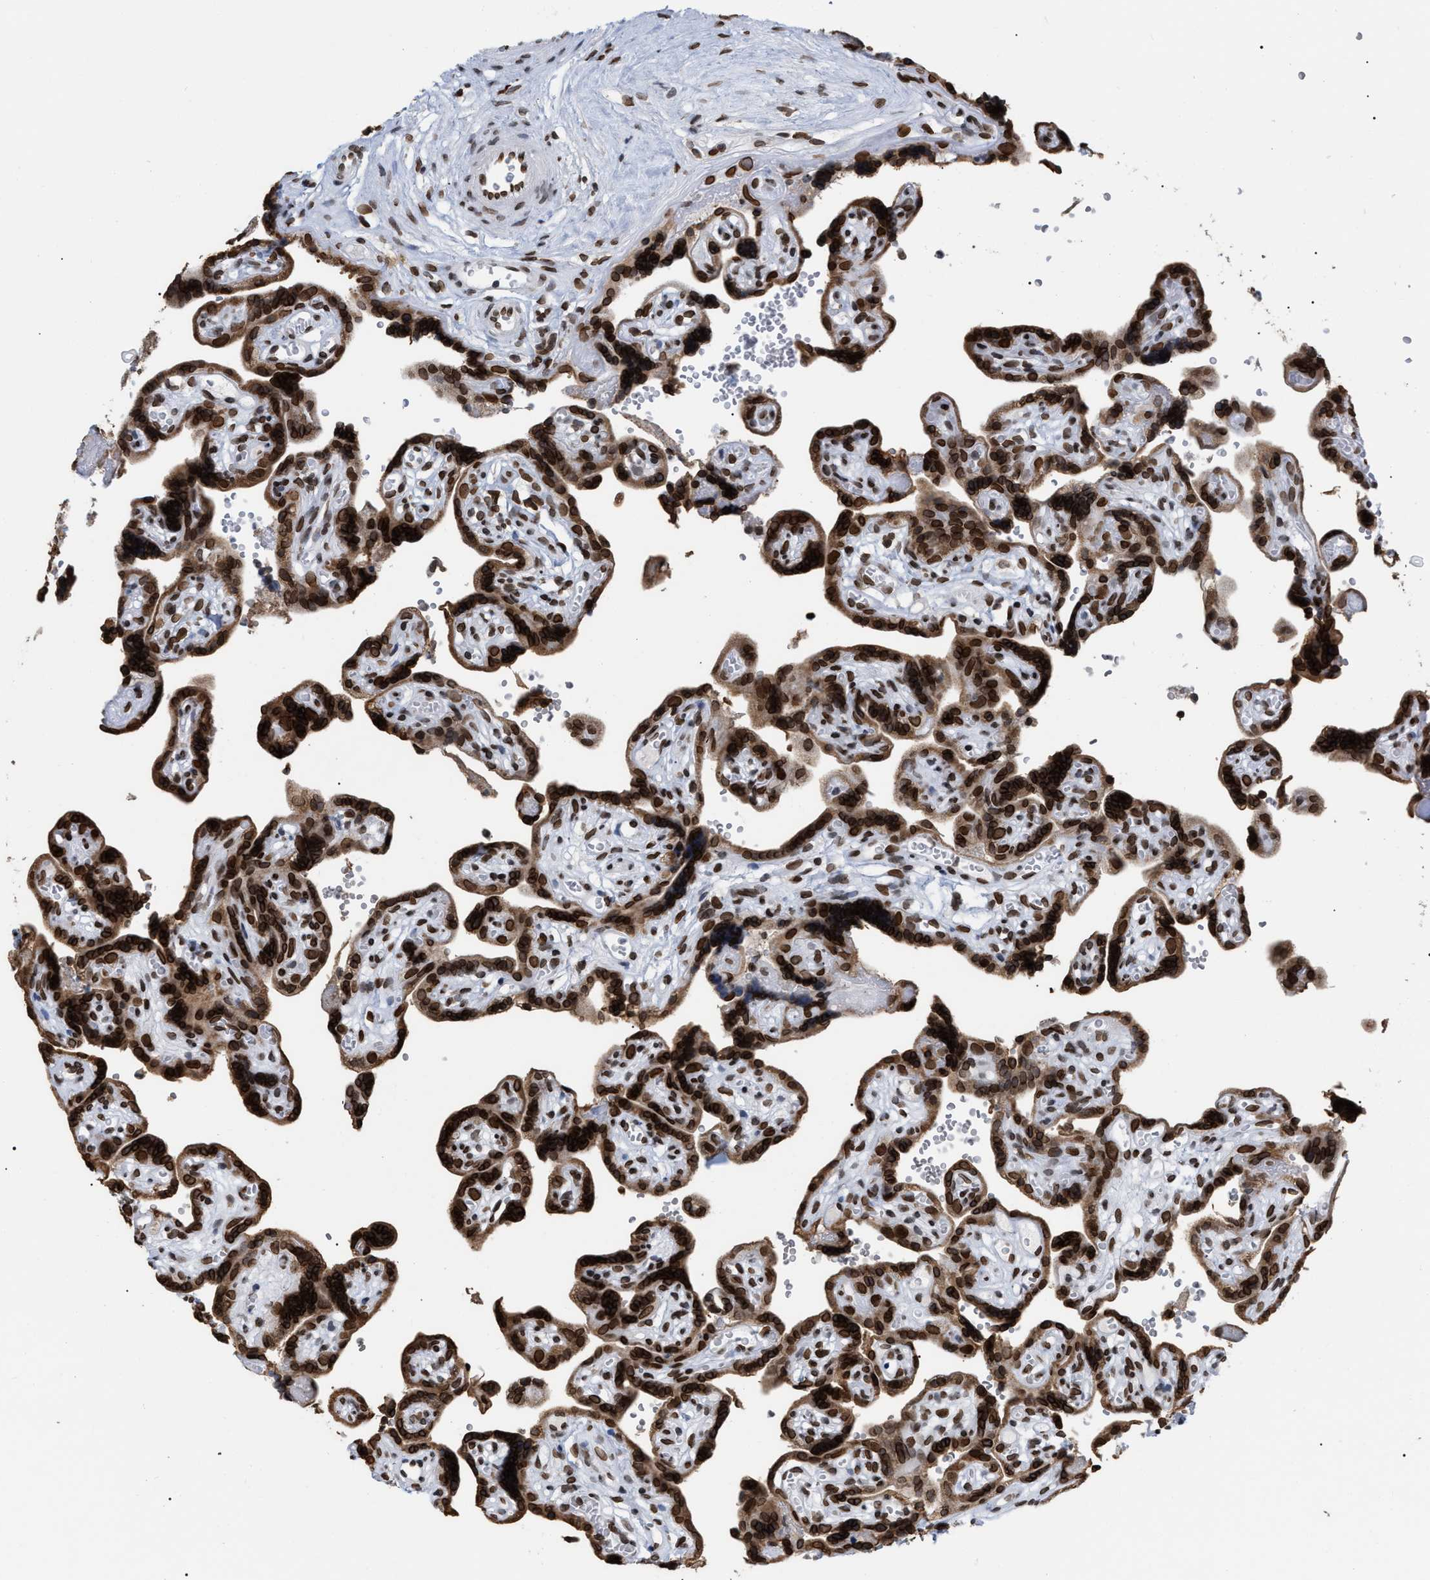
{"staining": {"intensity": "strong", "quantity": ">75%", "location": "cytoplasmic/membranous,nuclear"}, "tissue": "placenta", "cell_type": "Decidual cells", "image_type": "normal", "snomed": [{"axis": "morphology", "description": "Normal tissue, NOS"}, {"axis": "topography", "description": "Placenta"}], "caption": "Protein analysis of benign placenta demonstrates strong cytoplasmic/membranous,nuclear staining in about >75% of decidual cells.", "gene": "TPR", "patient": {"sex": "female", "age": 30}}